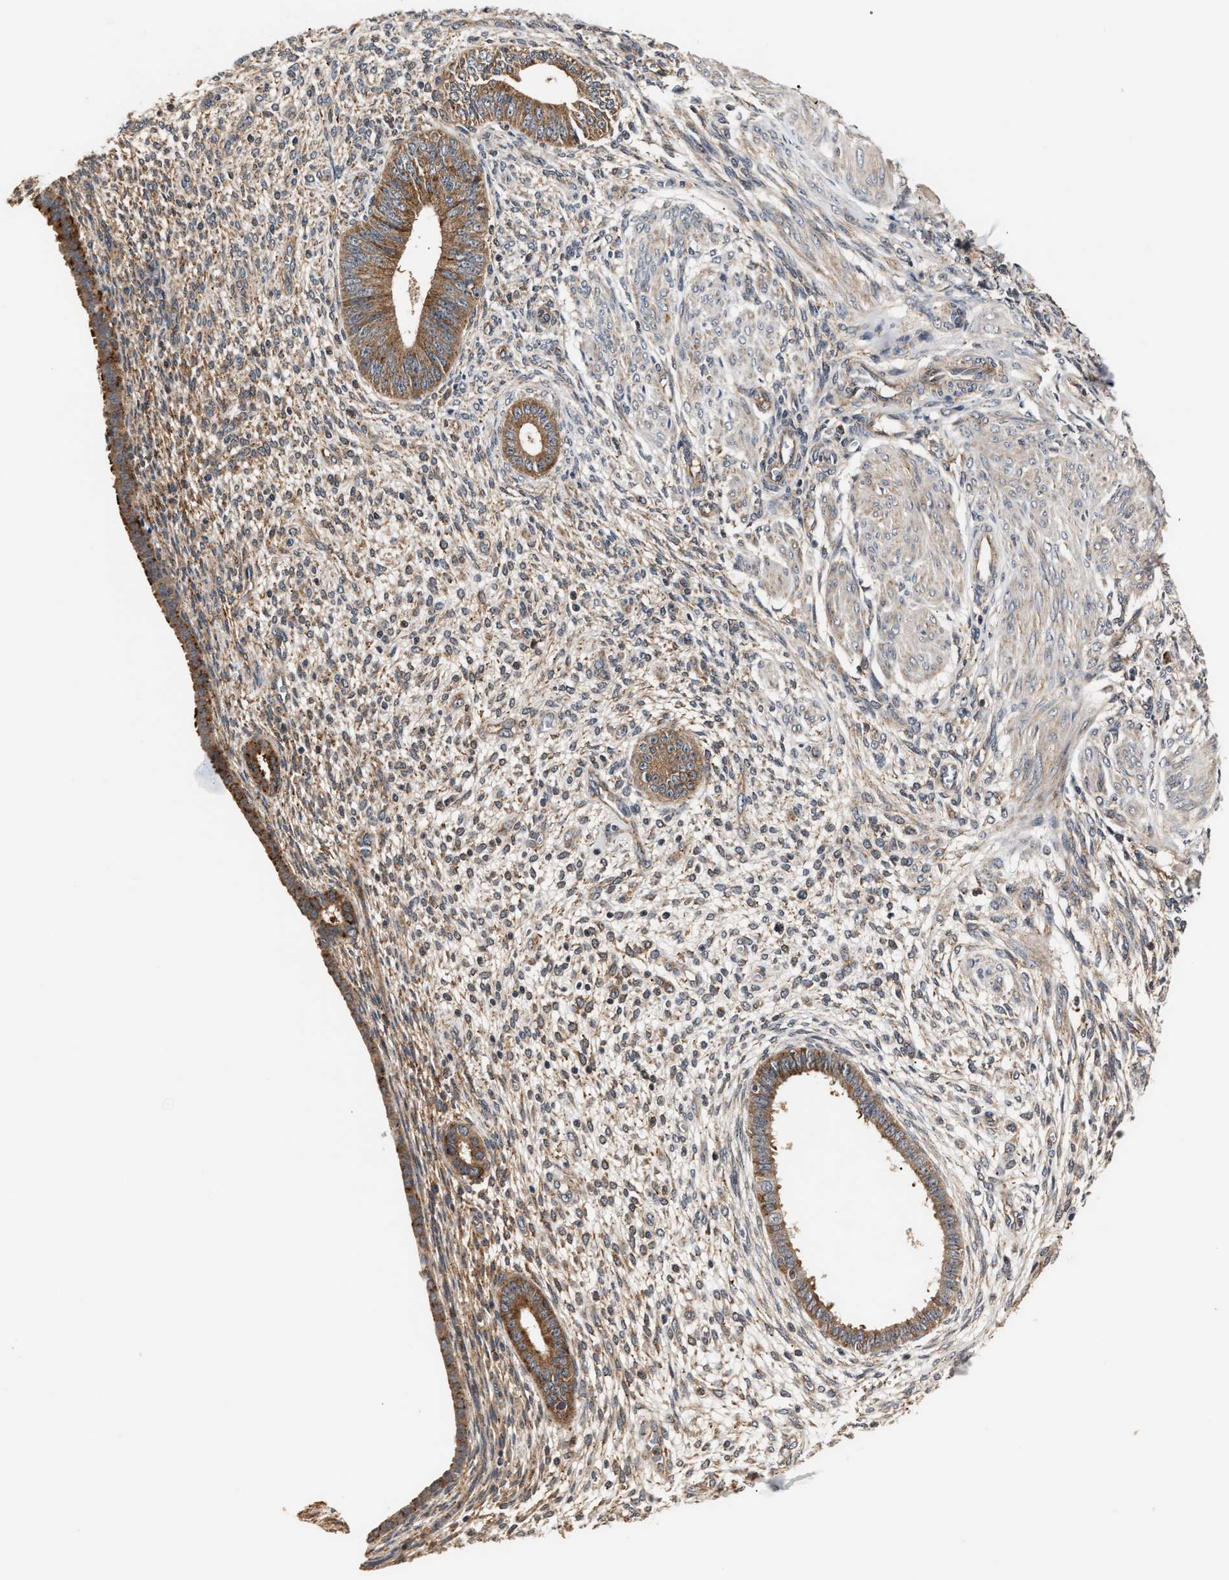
{"staining": {"intensity": "moderate", "quantity": ">75%", "location": "cytoplasmic/membranous,nuclear"}, "tissue": "endometrium", "cell_type": "Cells in endometrial stroma", "image_type": "normal", "snomed": [{"axis": "morphology", "description": "Normal tissue, NOS"}, {"axis": "topography", "description": "Endometrium"}], "caption": "A medium amount of moderate cytoplasmic/membranous,nuclear expression is present in about >75% of cells in endometrial stroma in benign endometrium. (IHC, brightfield microscopy, high magnification).", "gene": "IMPDH2", "patient": {"sex": "female", "age": 72}}